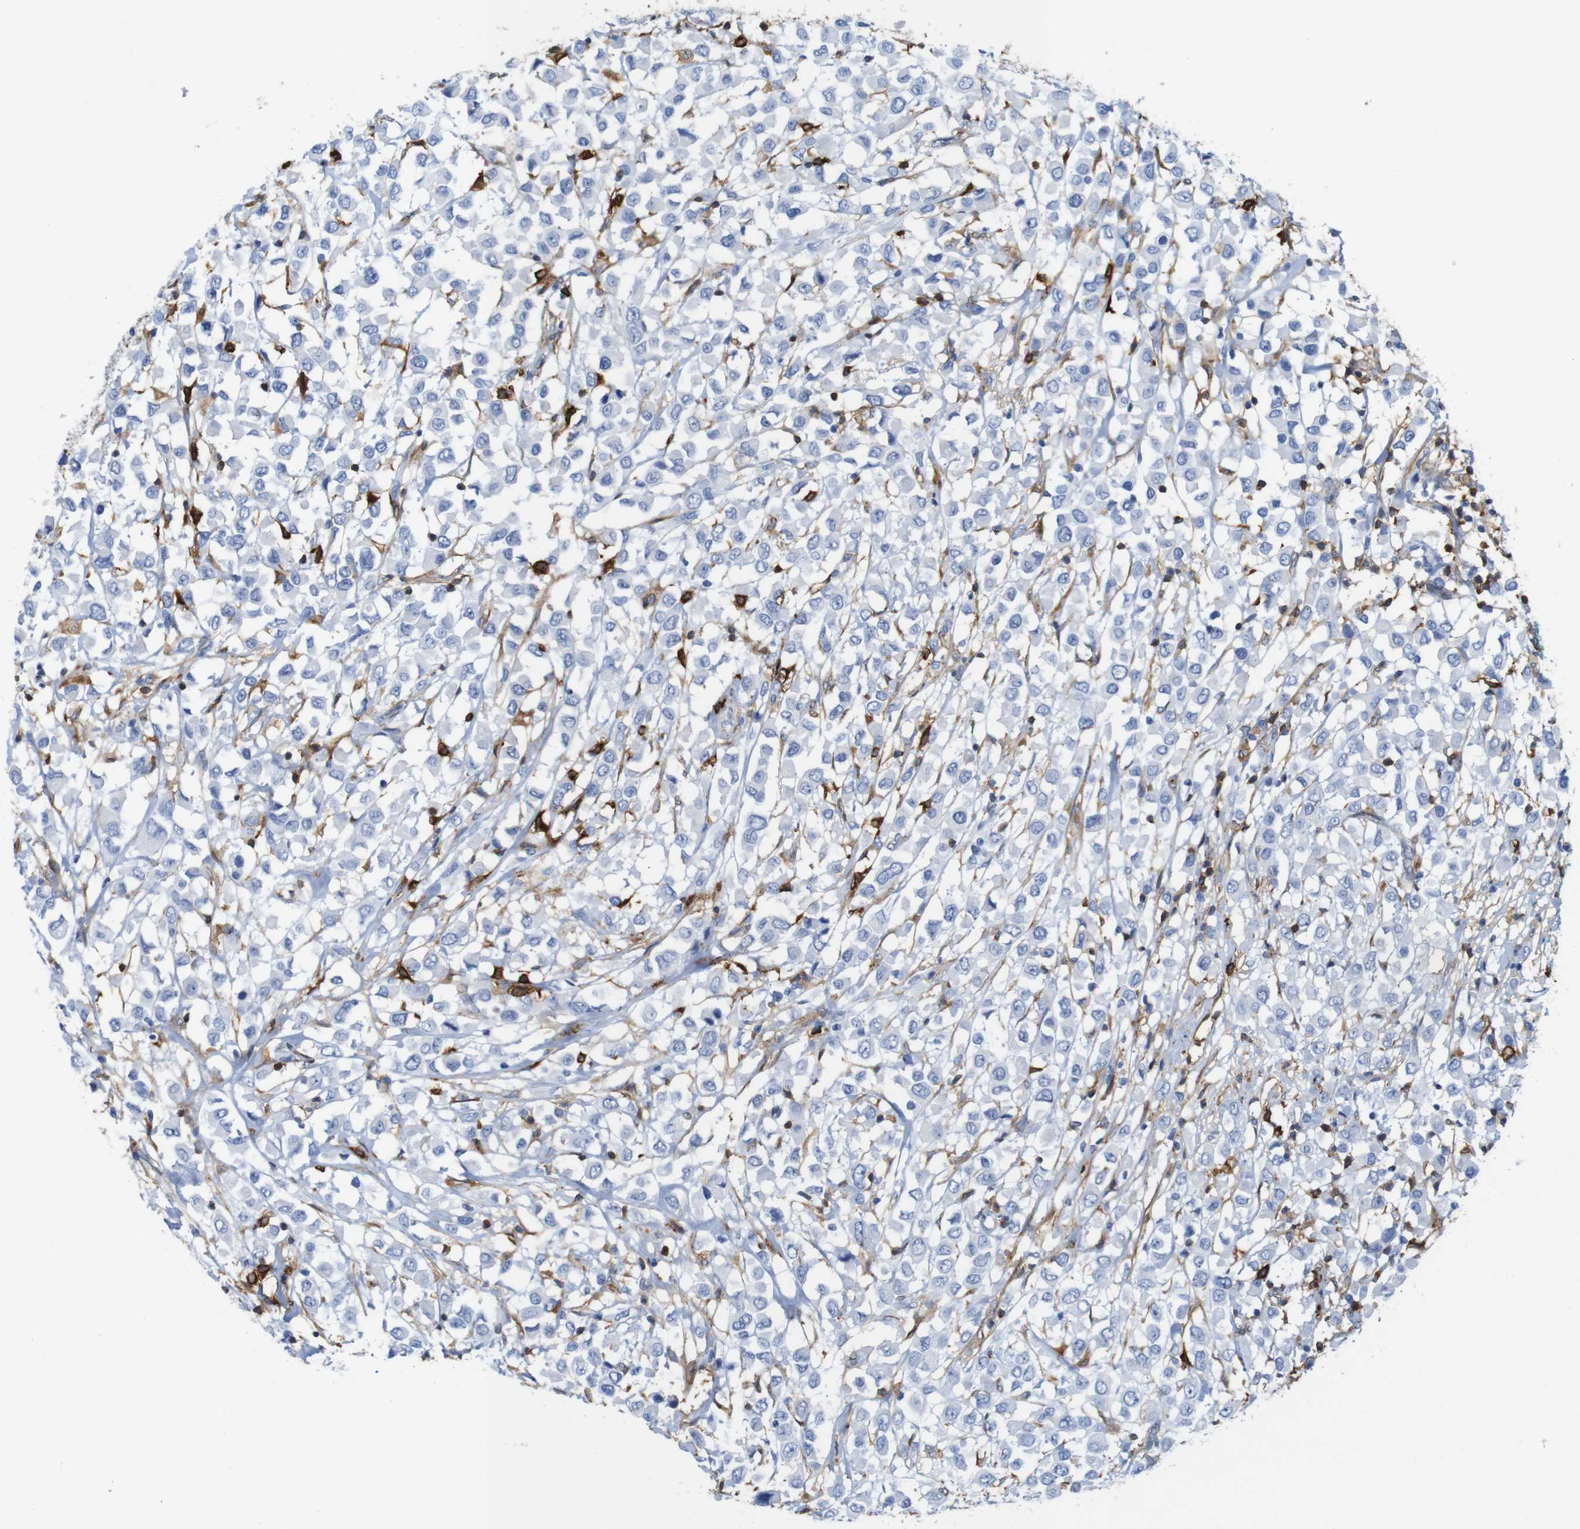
{"staining": {"intensity": "negative", "quantity": "none", "location": "none"}, "tissue": "breast cancer", "cell_type": "Tumor cells", "image_type": "cancer", "snomed": [{"axis": "morphology", "description": "Duct carcinoma"}, {"axis": "topography", "description": "Breast"}], "caption": "Immunohistochemistry histopathology image of invasive ductal carcinoma (breast) stained for a protein (brown), which displays no staining in tumor cells. (DAB (3,3'-diaminobenzidine) IHC with hematoxylin counter stain).", "gene": "ANXA1", "patient": {"sex": "female", "age": 61}}